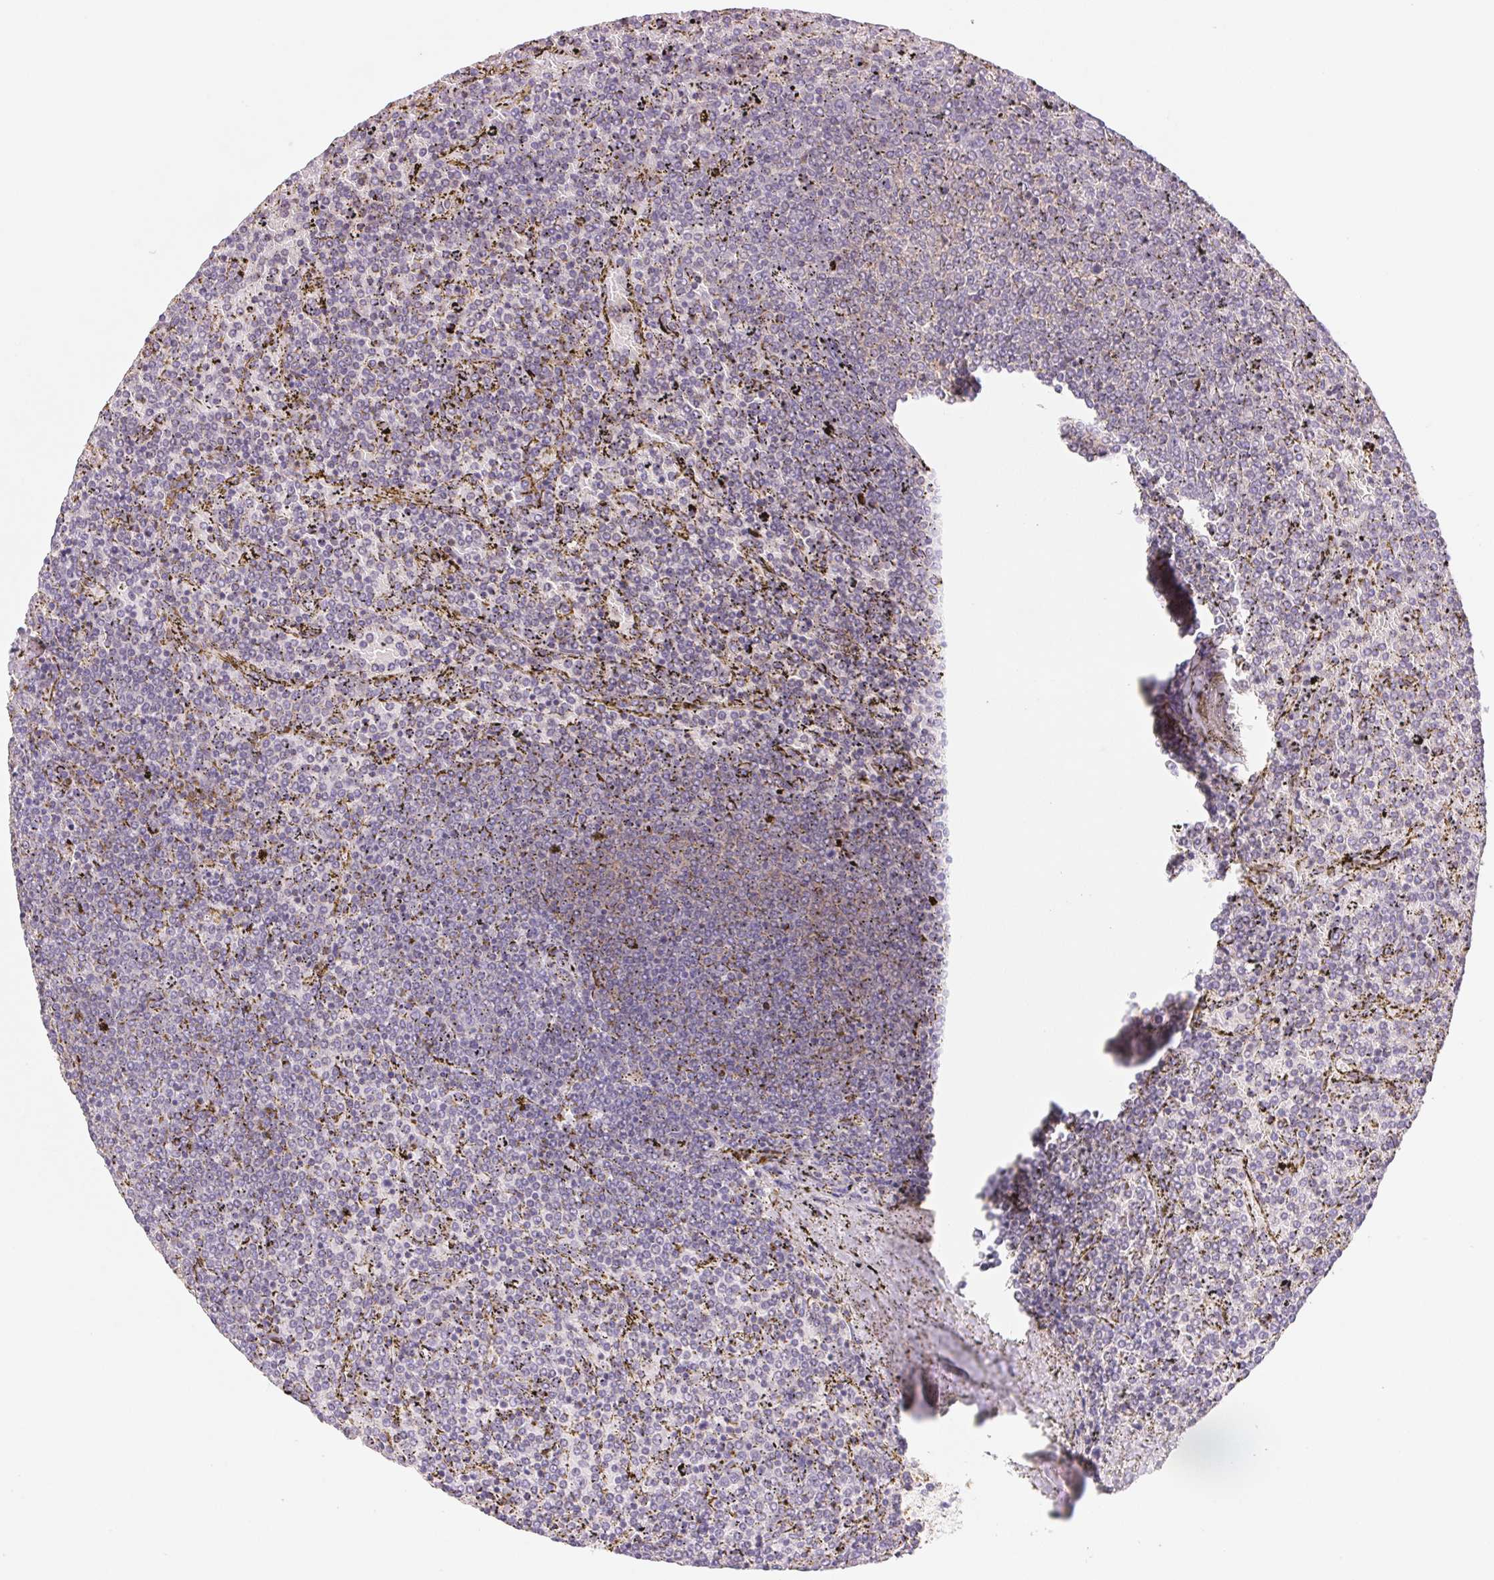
{"staining": {"intensity": "negative", "quantity": "none", "location": "none"}, "tissue": "lymphoma", "cell_type": "Tumor cells", "image_type": "cancer", "snomed": [{"axis": "morphology", "description": "Malignant lymphoma, non-Hodgkin's type, Low grade"}, {"axis": "topography", "description": "Spleen"}], "caption": "Lymphoma was stained to show a protein in brown. There is no significant staining in tumor cells. (DAB immunohistochemistry (IHC) visualized using brightfield microscopy, high magnification).", "gene": "KIF26A", "patient": {"sex": "female", "age": 77}}